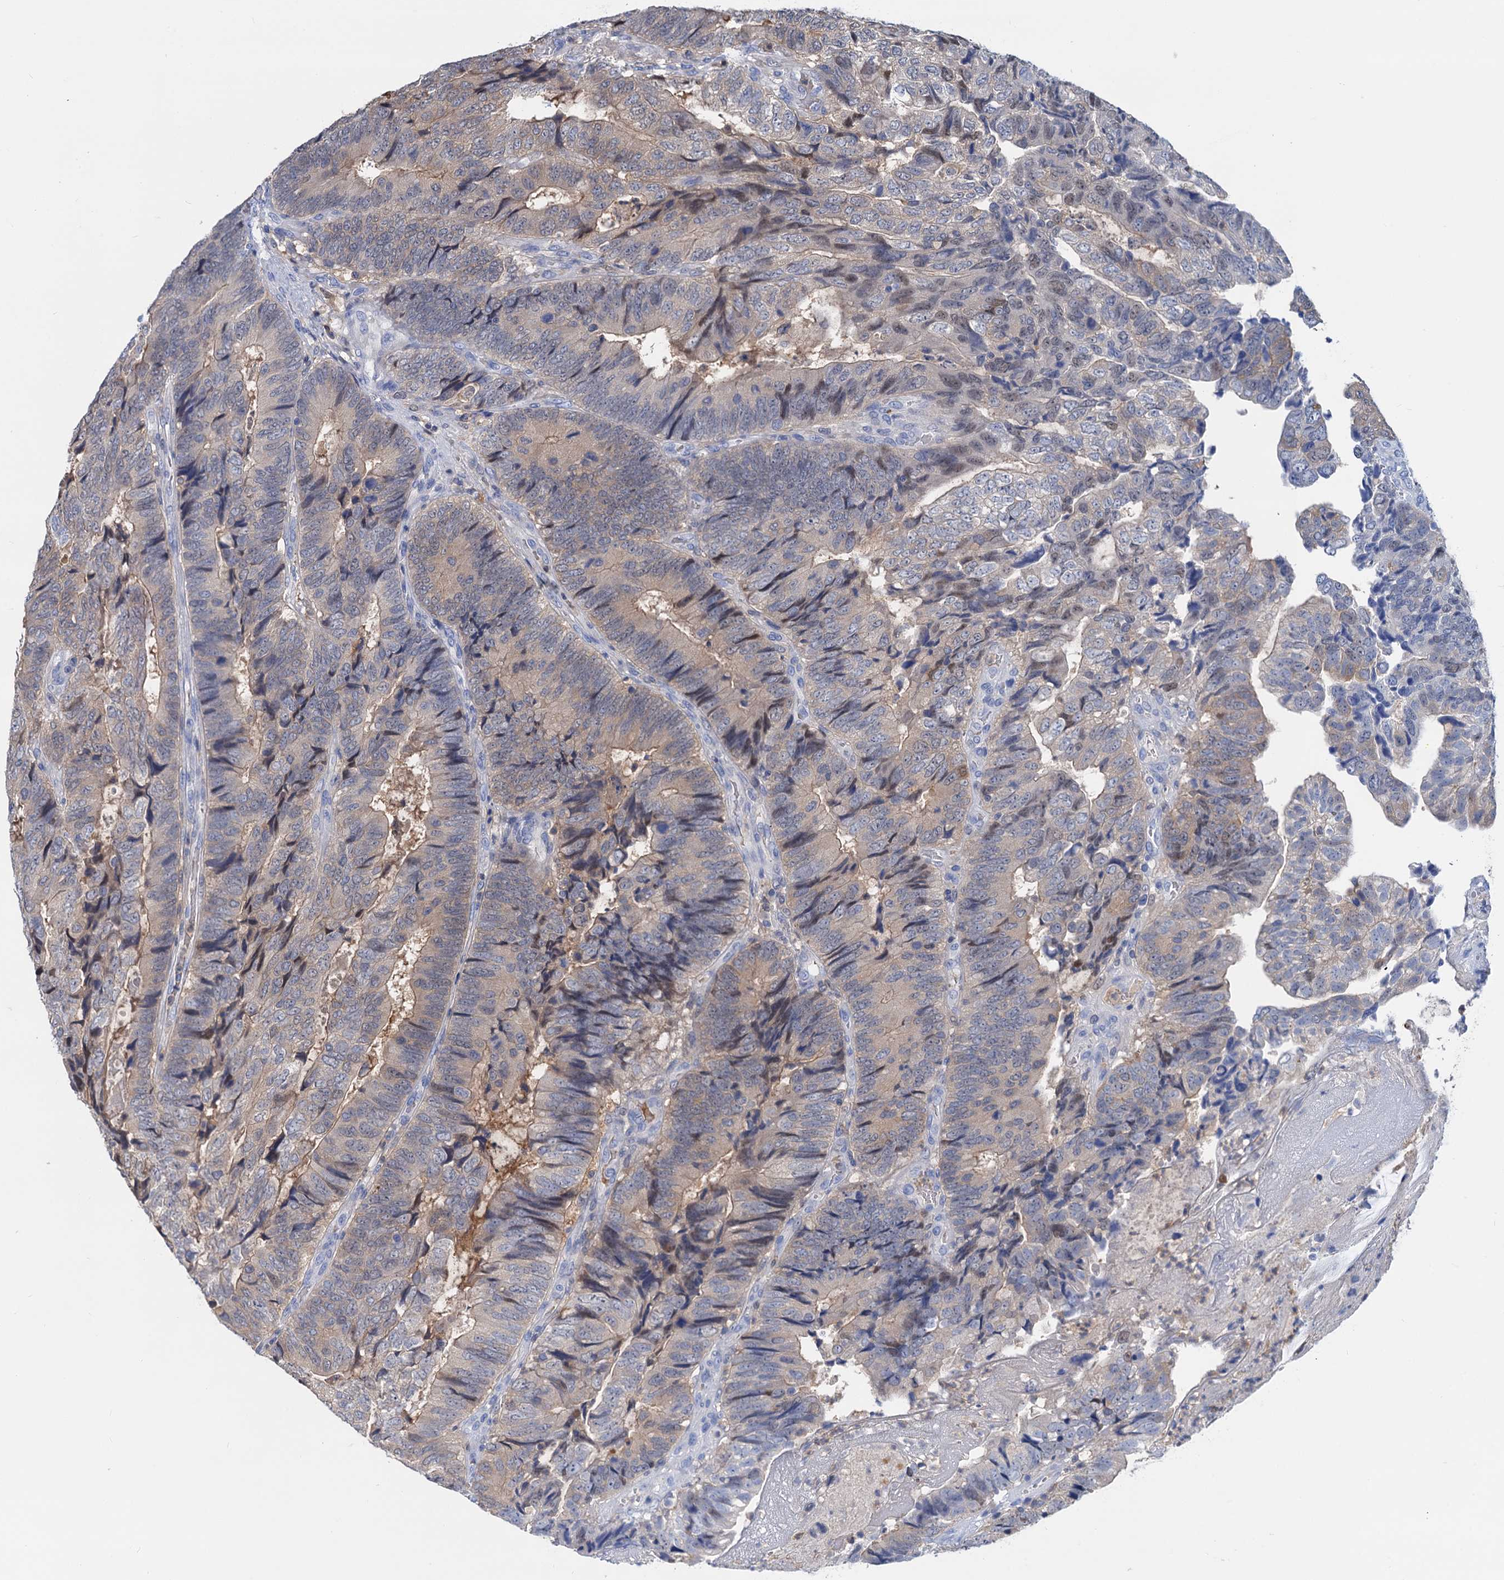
{"staining": {"intensity": "weak", "quantity": "<25%", "location": "cytoplasmic/membranous"}, "tissue": "colorectal cancer", "cell_type": "Tumor cells", "image_type": "cancer", "snomed": [{"axis": "morphology", "description": "Adenocarcinoma, NOS"}, {"axis": "topography", "description": "Colon"}], "caption": "Immunohistochemistry of colorectal cancer exhibits no positivity in tumor cells.", "gene": "FAH", "patient": {"sex": "female", "age": 67}}